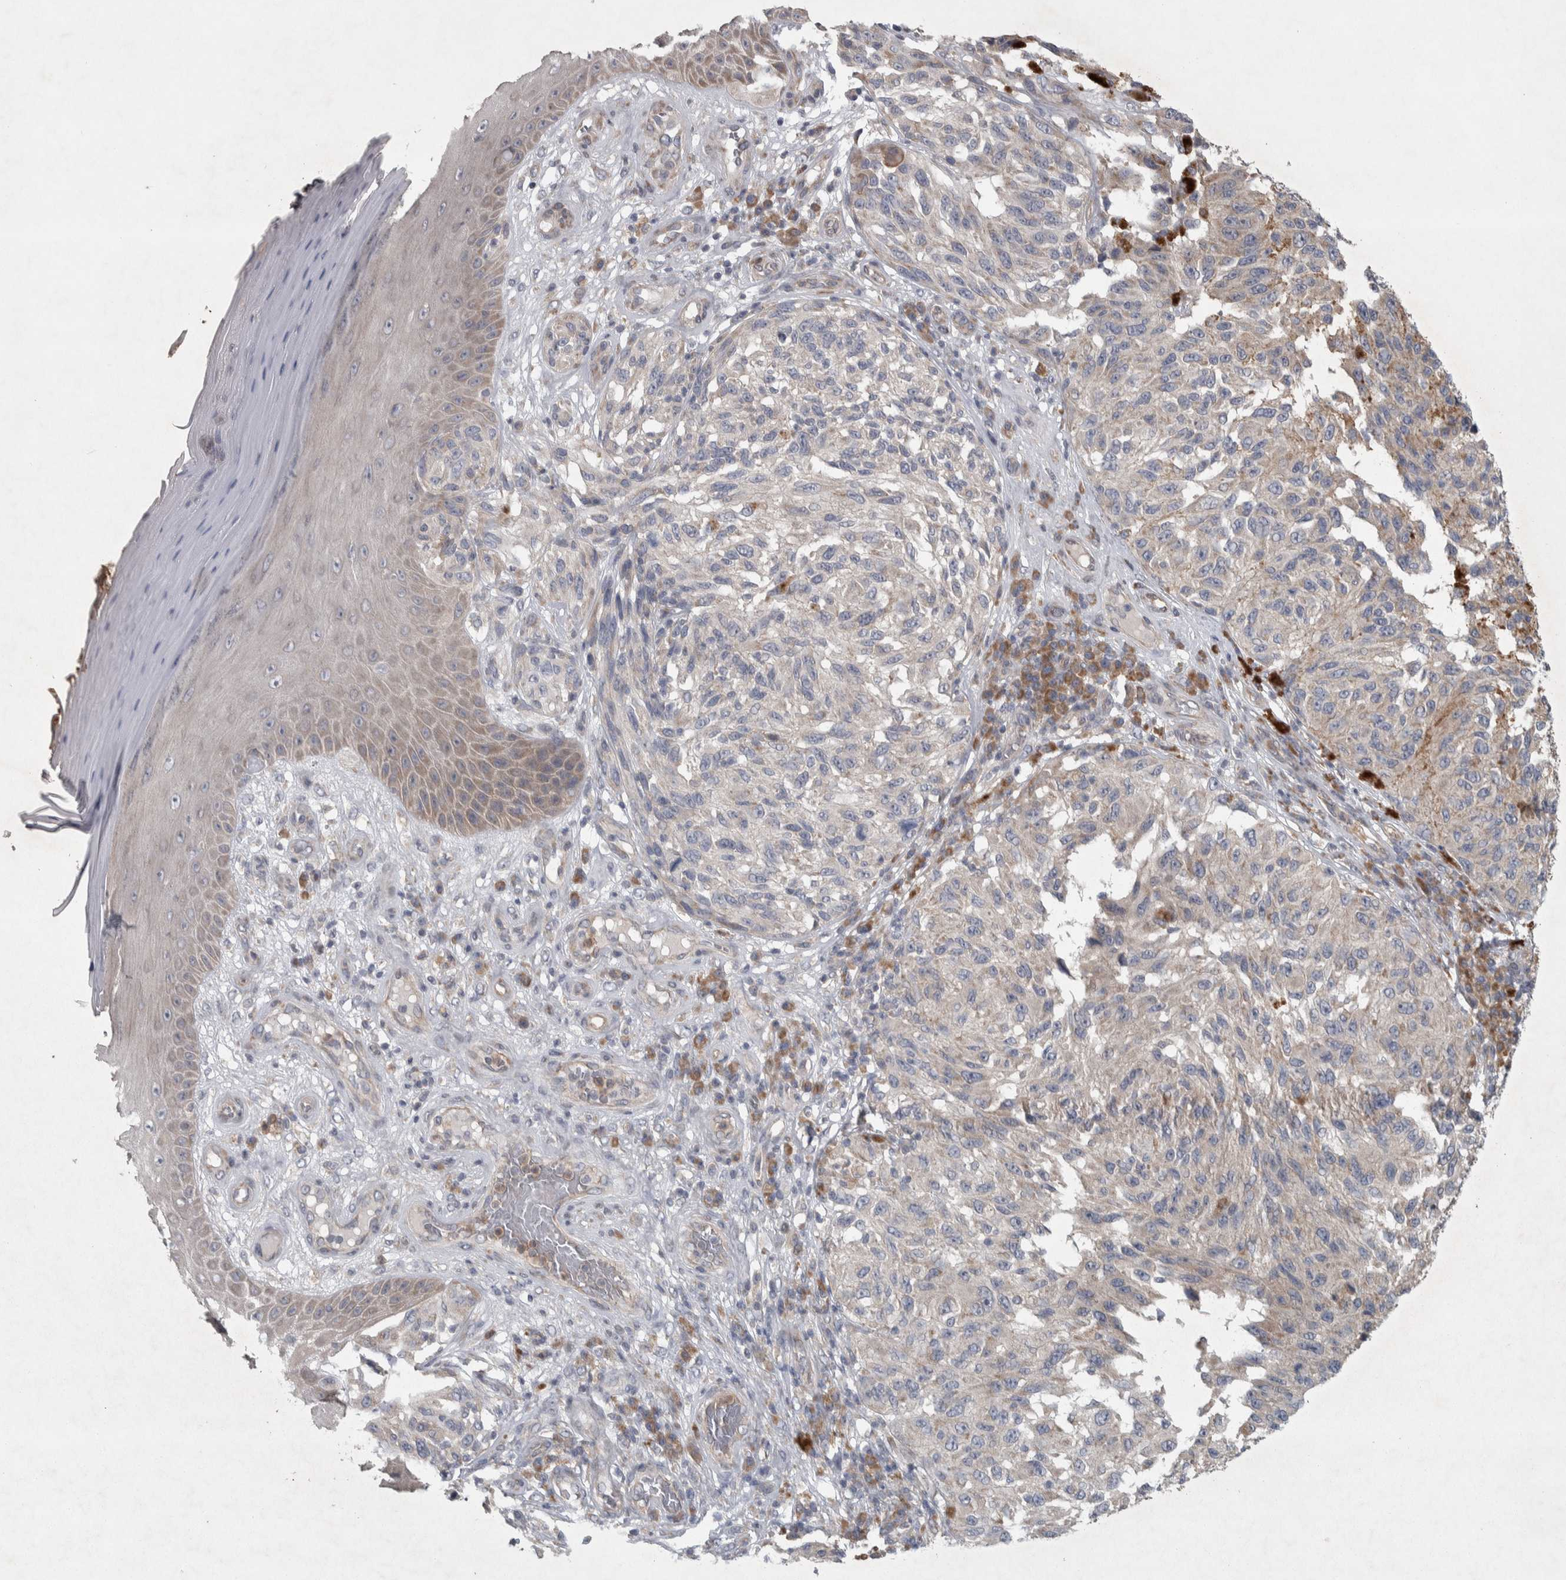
{"staining": {"intensity": "weak", "quantity": "<25%", "location": "cytoplasmic/membranous"}, "tissue": "melanoma", "cell_type": "Tumor cells", "image_type": "cancer", "snomed": [{"axis": "morphology", "description": "Malignant melanoma, NOS"}, {"axis": "topography", "description": "Skin"}], "caption": "The histopathology image shows no significant positivity in tumor cells of malignant melanoma. (IHC, brightfield microscopy, high magnification).", "gene": "SRP68", "patient": {"sex": "female", "age": 73}}